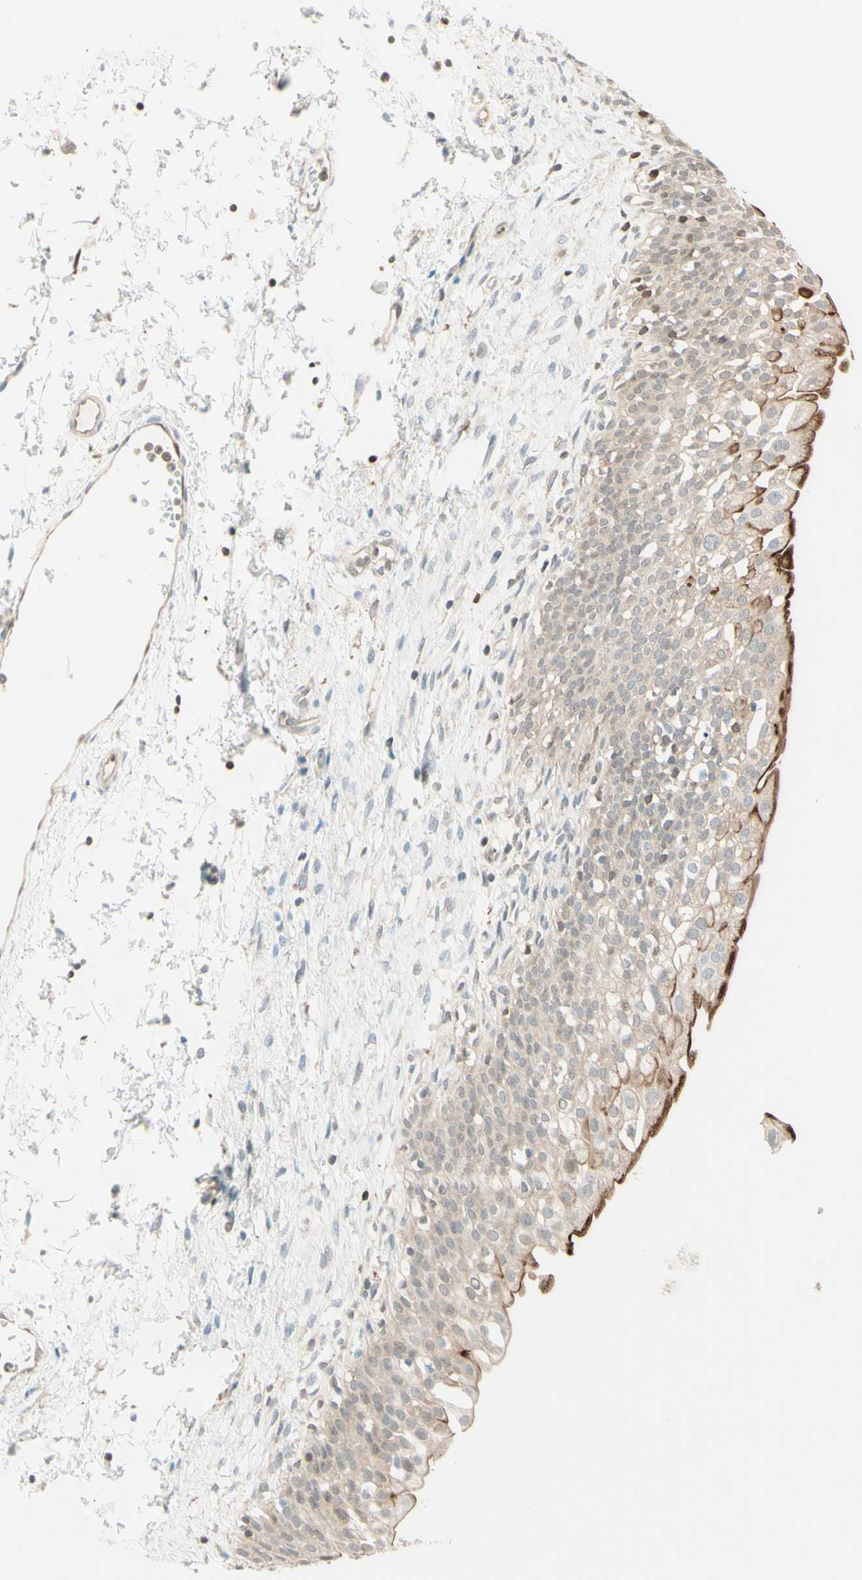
{"staining": {"intensity": "strong", "quantity": "<25%", "location": "cytoplasmic/membranous"}, "tissue": "urinary bladder", "cell_type": "Urothelial cells", "image_type": "normal", "snomed": [{"axis": "morphology", "description": "Normal tissue, NOS"}, {"axis": "topography", "description": "Urinary bladder"}], "caption": "Human urinary bladder stained with a brown dye shows strong cytoplasmic/membranous positive expression in approximately <25% of urothelial cells.", "gene": "UPK3B", "patient": {"sex": "male", "age": 55}}